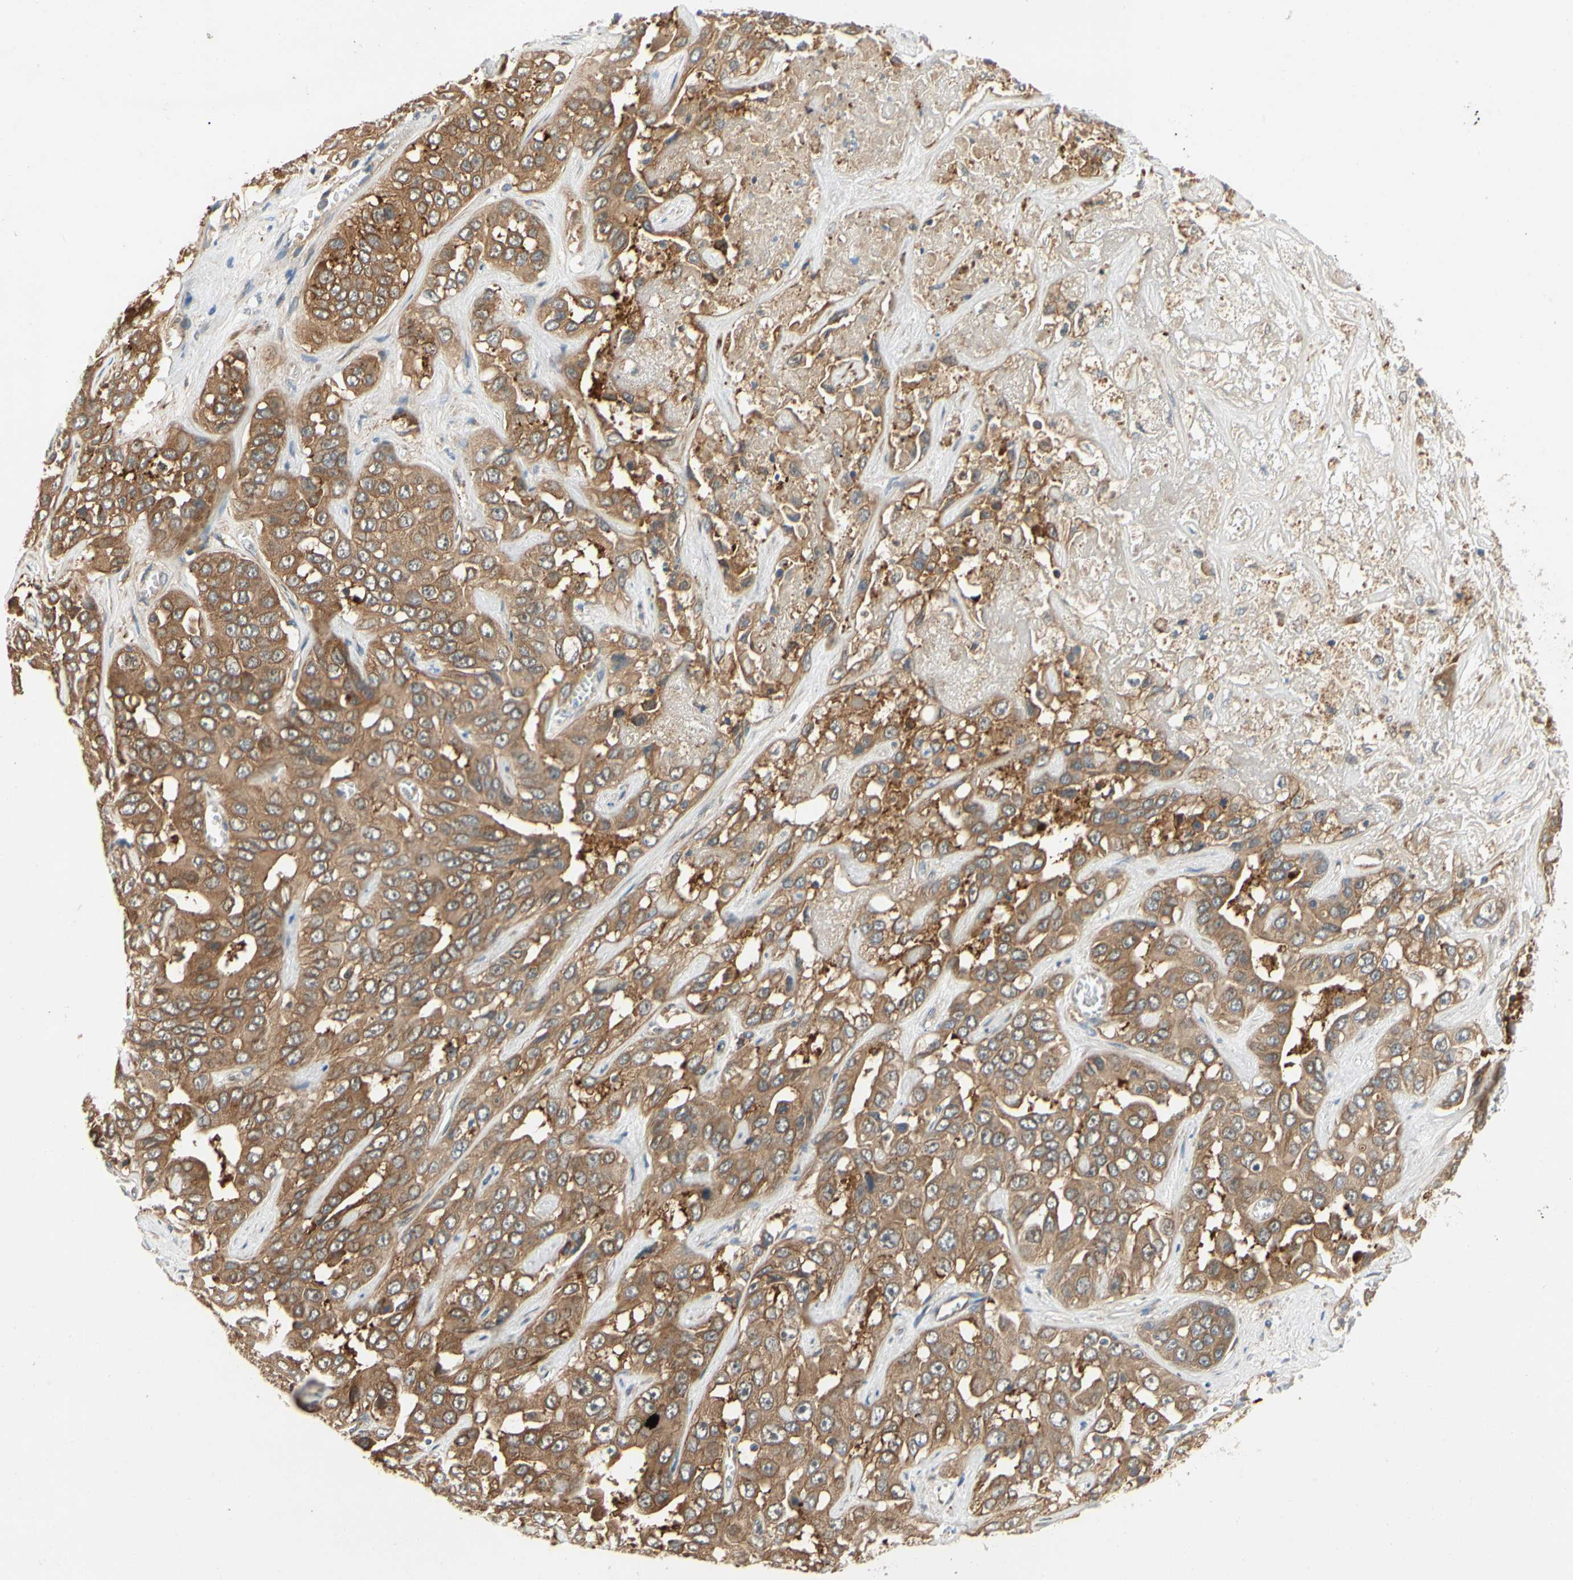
{"staining": {"intensity": "moderate", "quantity": ">75%", "location": "cytoplasmic/membranous"}, "tissue": "liver cancer", "cell_type": "Tumor cells", "image_type": "cancer", "snomed": [{"axis": "morphology", "description": "Cholangiocarcinoma"}, {"axis": "topography", "description": "Liver"}], "caption": "Protein expression analysis of cholangiocarcinoma (liver) demonstrates moderate cytoplasmic/membranous positivity in about >75% of tumor cells.", "gene": "TDRP", "patient": {"sex": "female", "age": 52}}